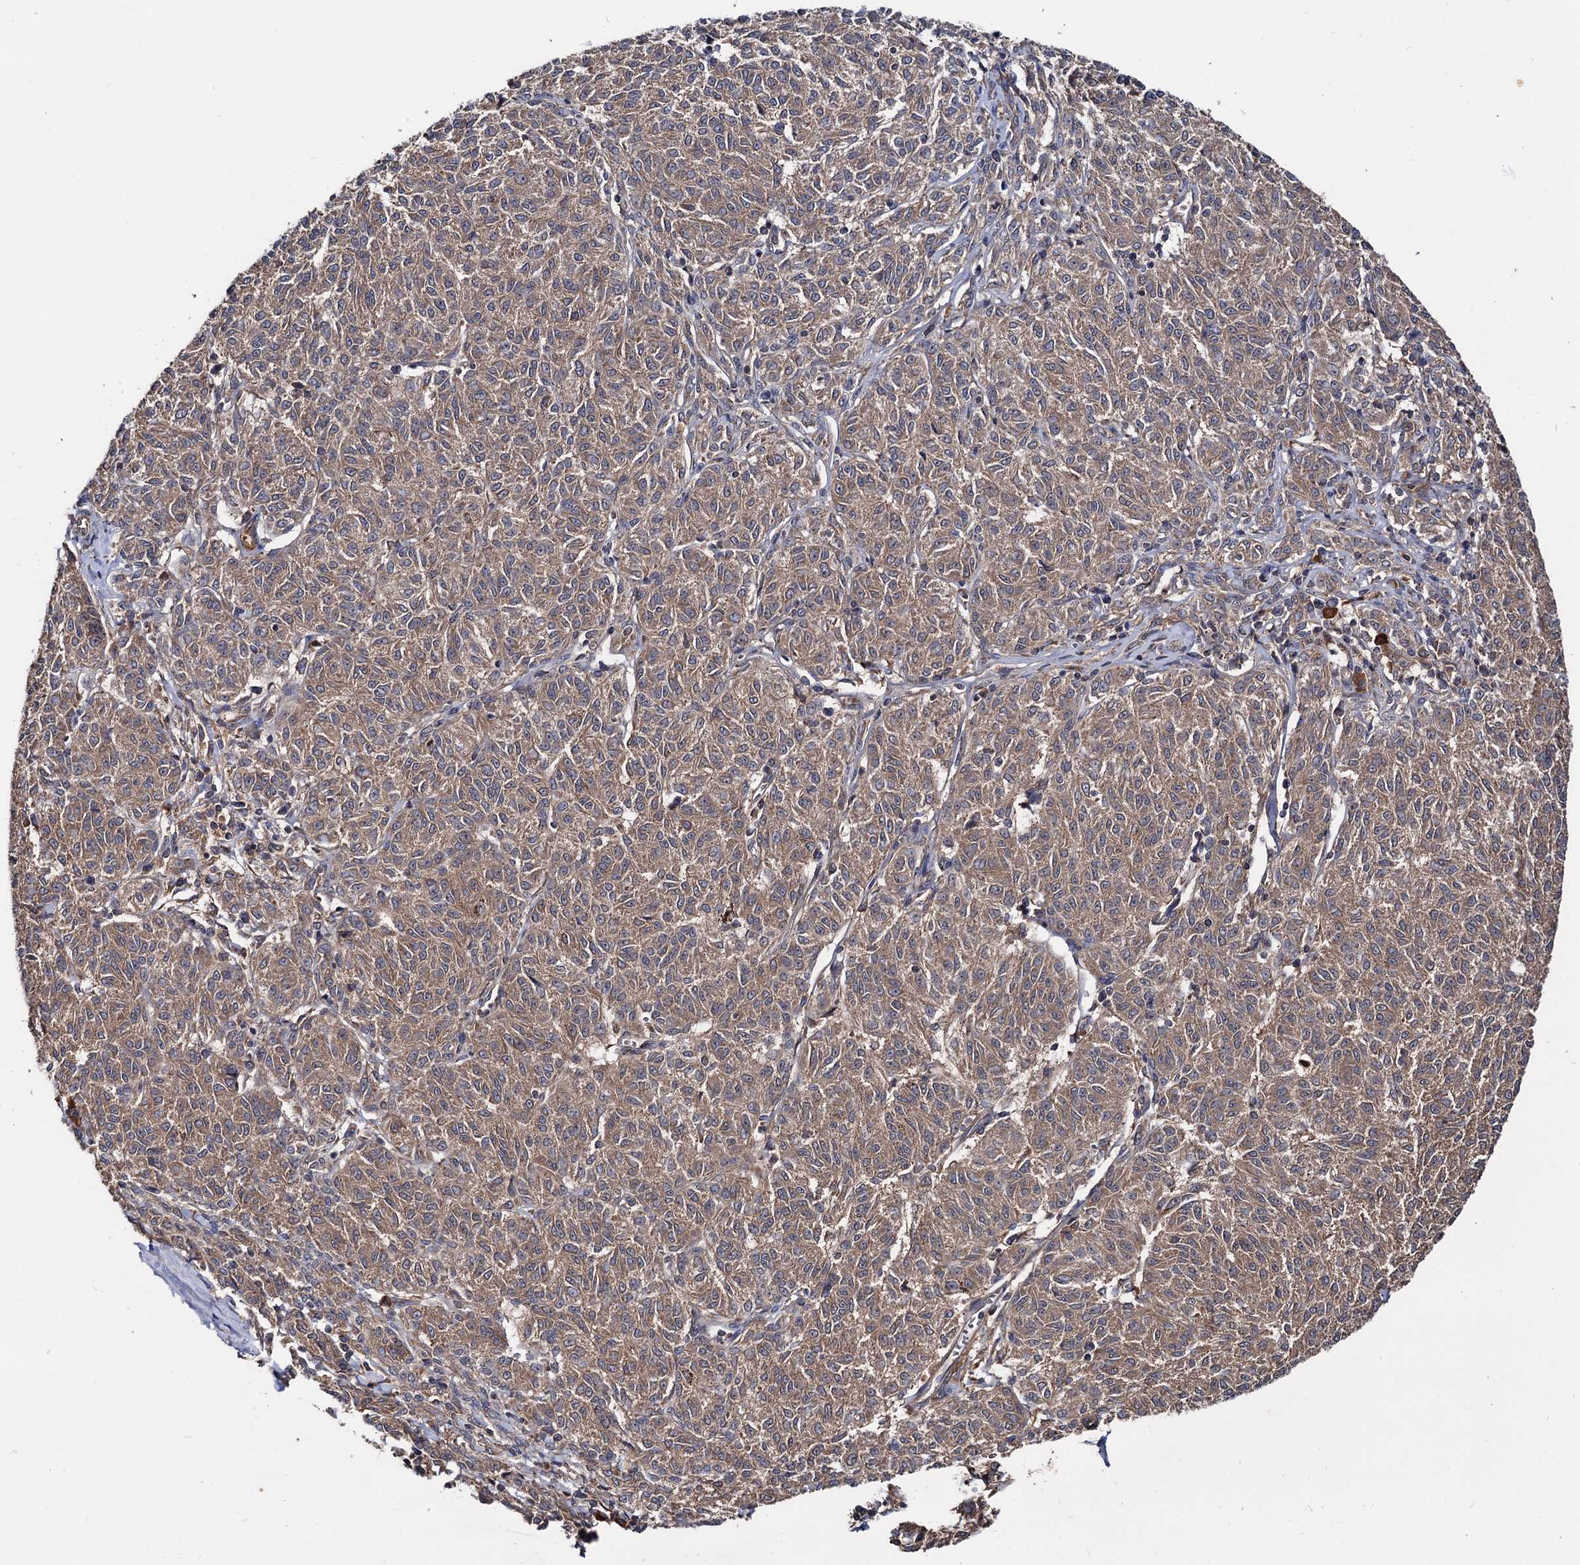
{"staining": {"intensity": "moderate", "quantity": ">75%", "location": "cytoplasmic/membranous"}, "tissue": "melanoma", "cell_type": "Tumor cells", "image_type": "cancer", "snomed": [{"axis": "morphology", "description": "Malignant melanoma, NOS"}, {"axis": "topography", "description": "Skin"}], "caption": "Protein expression analysis of human malignant melanoma reveals moderate cytoplasmic/membranous positivity in about >75% of tumor cells.", "gene": "TEX9", "patient": {"sex": "female", "age": 72}}